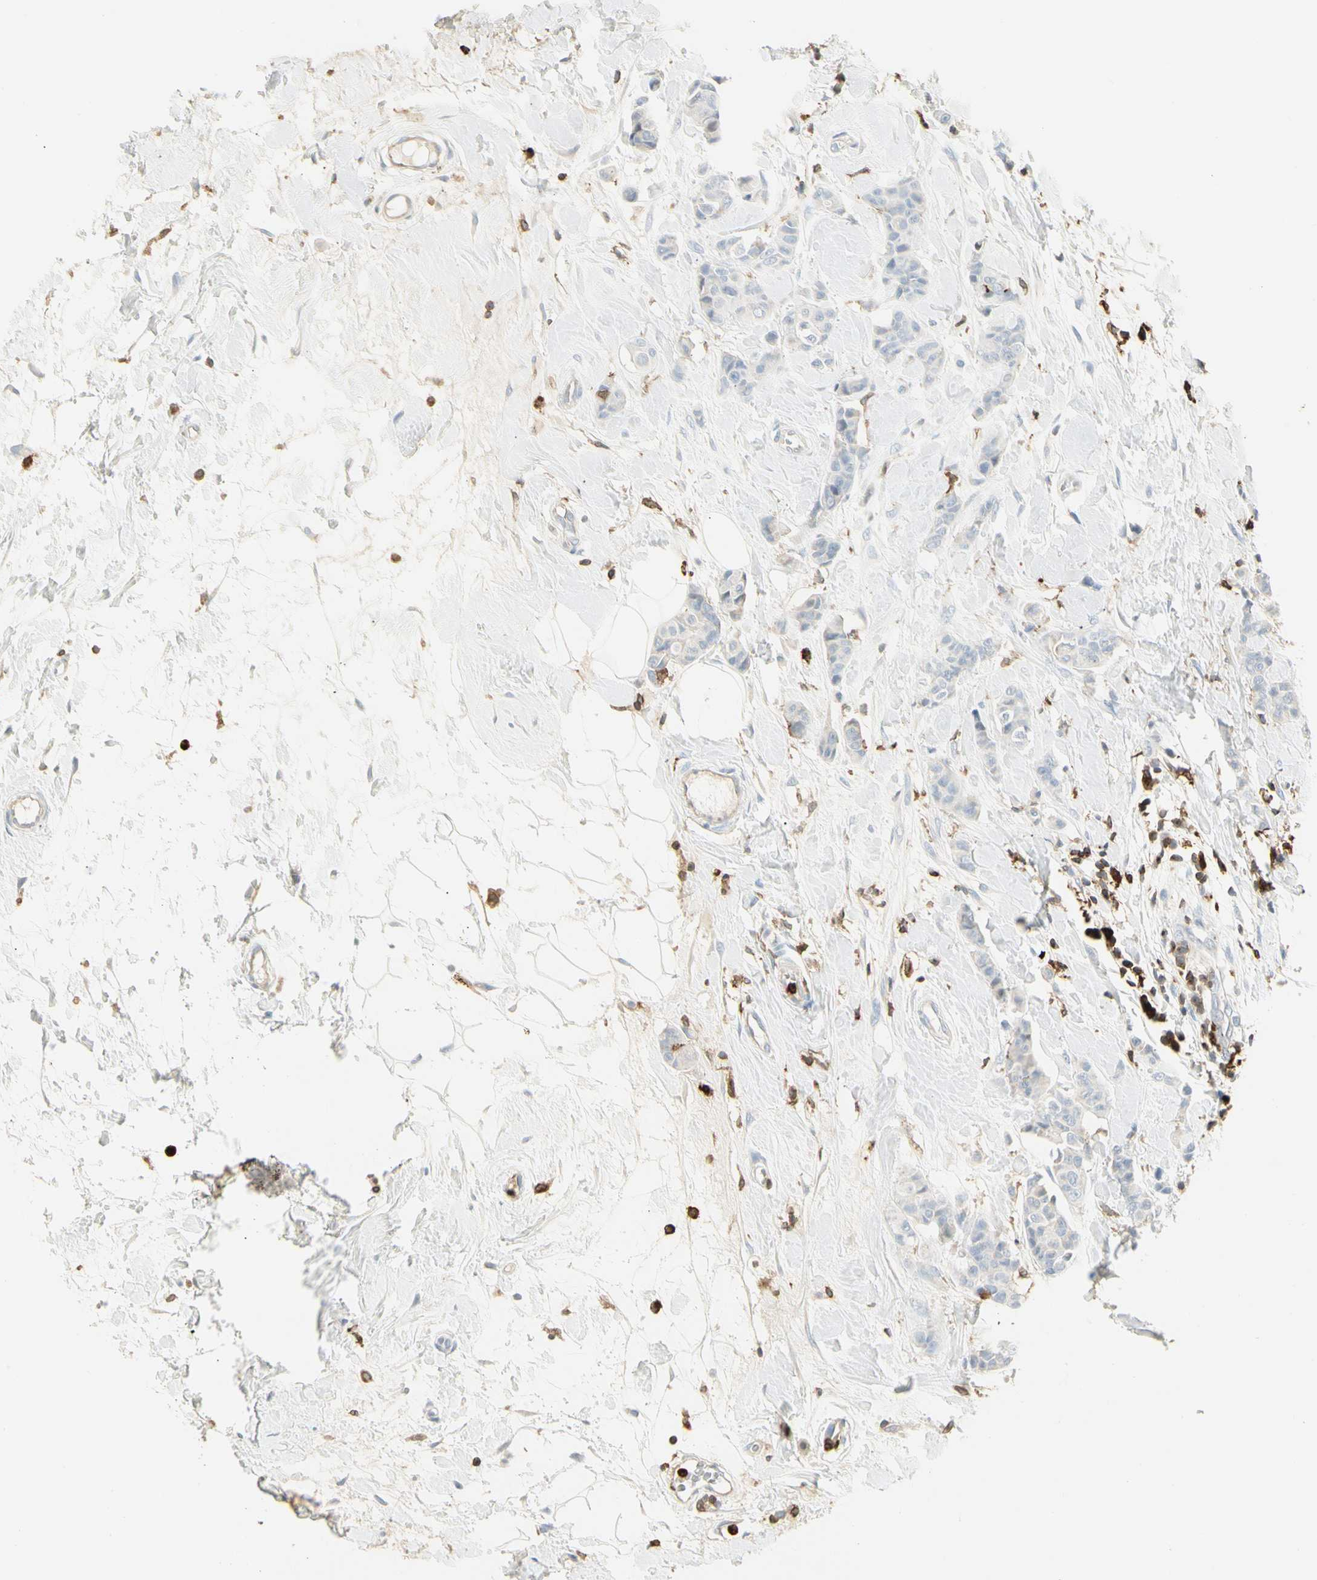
{"staining": {"intensity": "negative", "quantity": "none", "location": "none"}, "tissue": "breast cancer", "cell_type": "Tumor cells", "image_type": "cancer", "snomed": [{"axis": "morphology", "description": "Normal tissue, NOS"}, {"axis": "morphology", "description": "Duct carcinoma"}, {"axis": "topography", "description": "Breast"}], "caption": "High magnification brightfield microscopy of breast cancer stained with DAB (3,3'-diaminobenzidine) (brown) and counterstained with hematoxylin (blue): tumor cells show no significant positivity.", "gene": "ITGB2", "patient": {"sex": "female", "age": 40}}